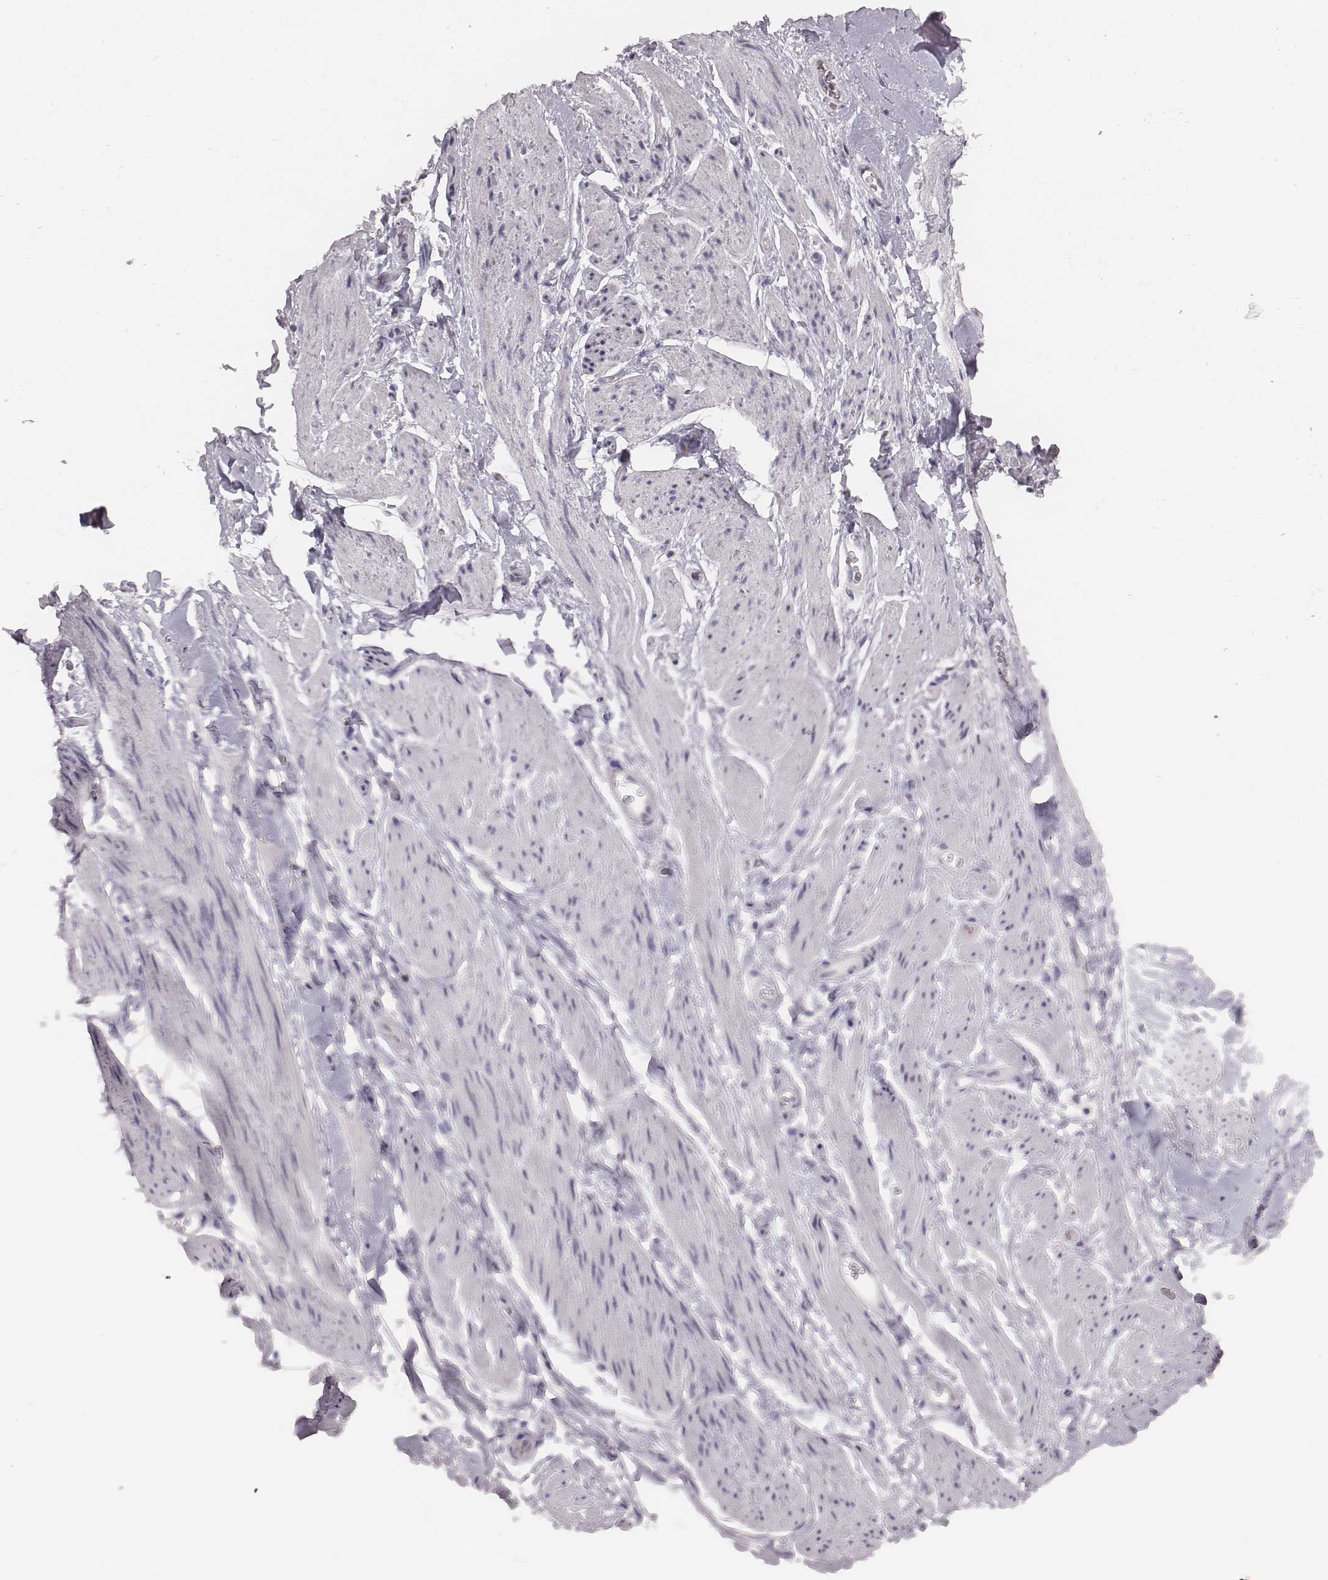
{"staining": {"intensity": "negative", "quantity": "none", "location": "none"}, "tissue": "adipose tissue", "cell_type": "Adipocytes", "image_type": "normal", "snomed": [{"axis": "morphology", "description": "Normal tissue, NOS"}, {"axis": "topography", "description": "Anal"}, {"axis": "topography", "description": "Peripheral nerve tissue"}], "caption": "Protein analysis of unremarkable adipose tissue displays no significant positivity in adipocytes. (Brightfield microscopy of DAB (3,3'-diaminobenzidine) immunohistochemistry at high magnification).", "gene": "CACNG4", "patient": {"sex": "male", "age": 53}}